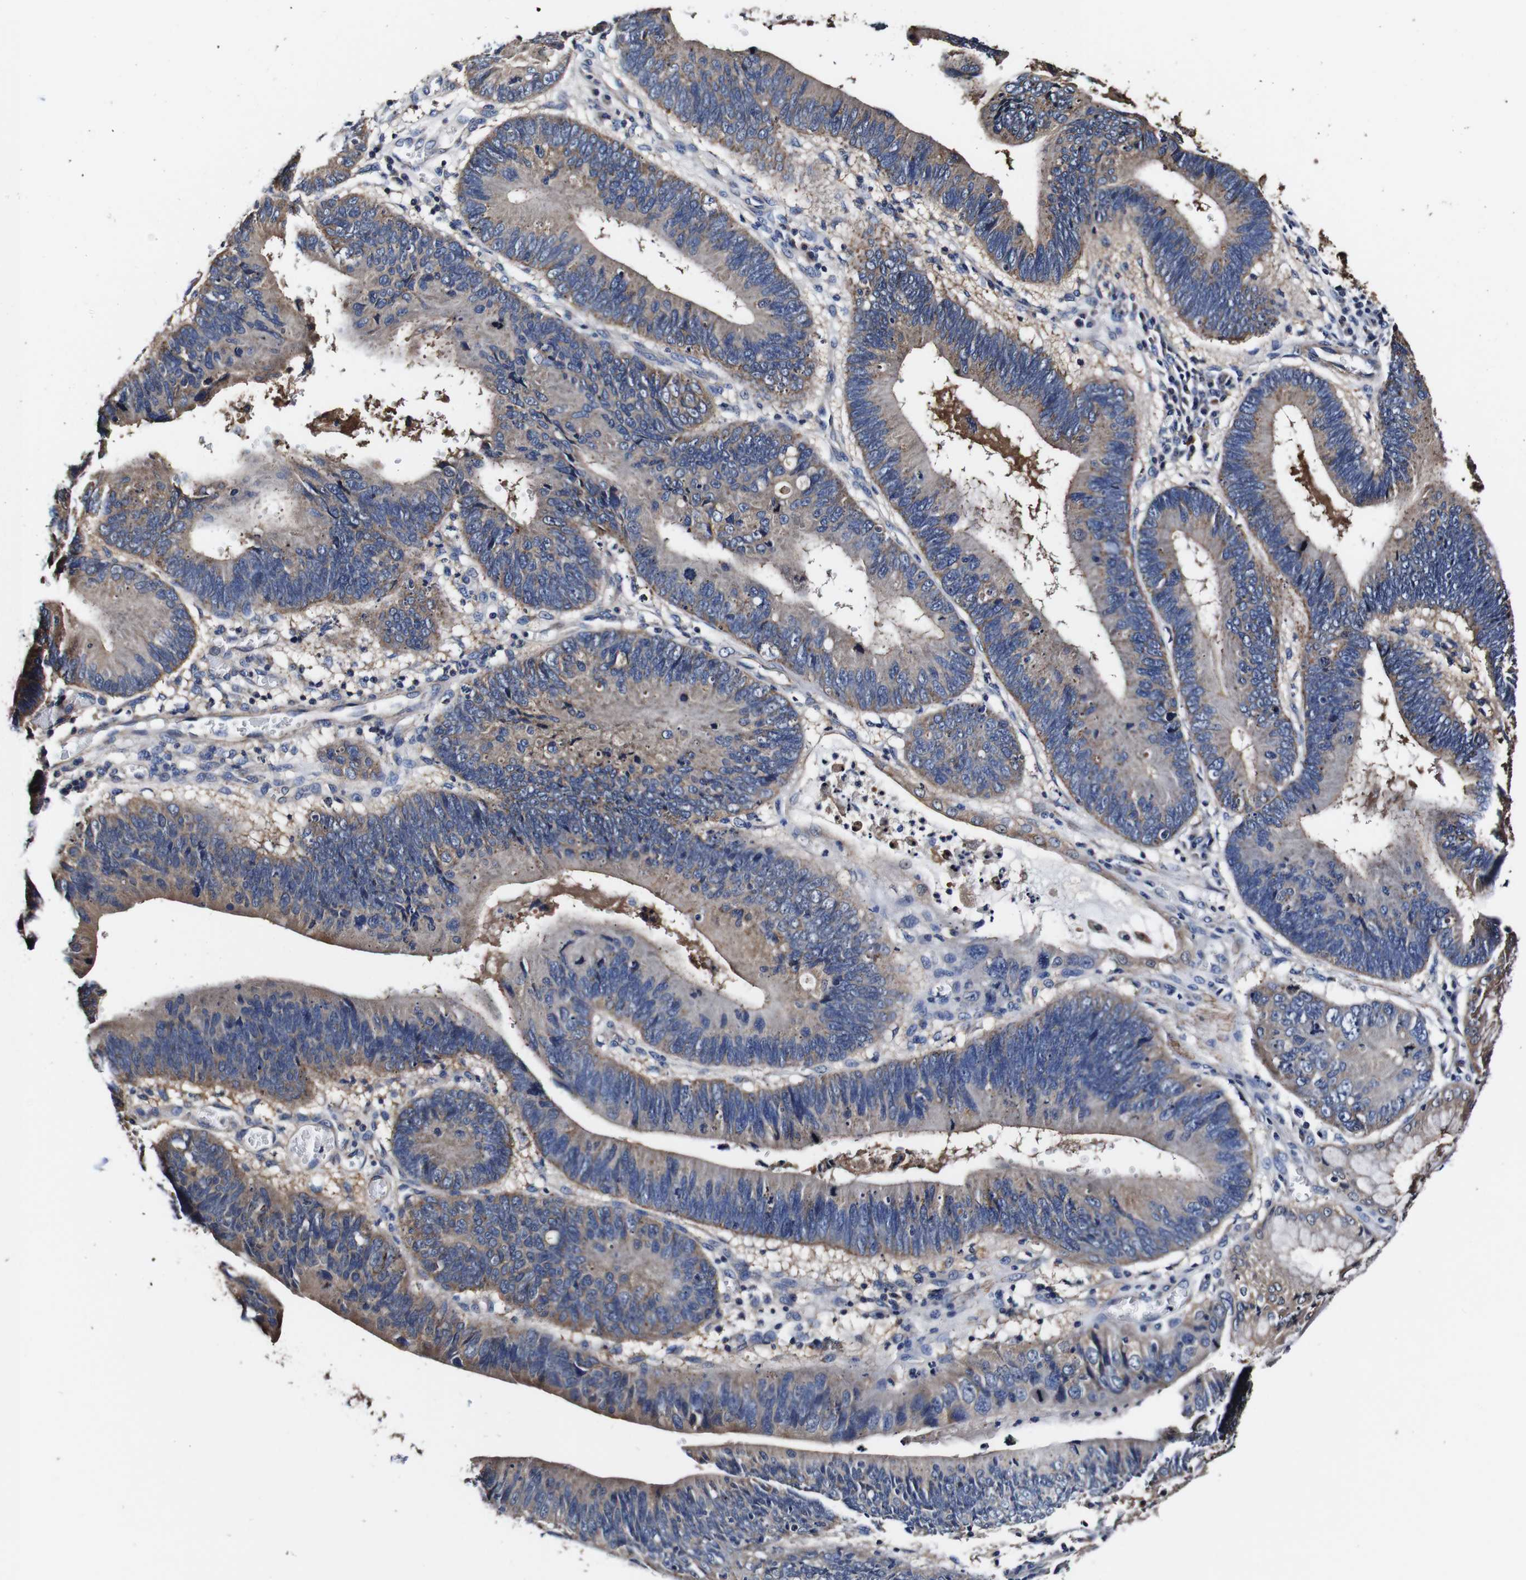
{"staining": {"intensity": "weak", "quantity": "25%-75%", "location": "cytoplasmic/membranous"}, "tissue": "stomach cancer", "cell_type": "Tumor cells", "image_type": "cancer", "snomed": [{"axis": "morphology", "description": "Adenocarcinoma, NOS"}, {"axis": "topography", "description": "Stomach"}], "caption": "Immunohistochemistry photomicrograph of neoplastic tissue: human adenocarcinoma (stomach) stained using immunohistochemistry reveals low levels of weak protein expression localized specifically in the cytoplasmic/membranous of tumor cells, appearing as a cytoplasmic/membranous brown color.", "gene": "PDCD6IP", "patient": {"sex": "male", "age": 59}}